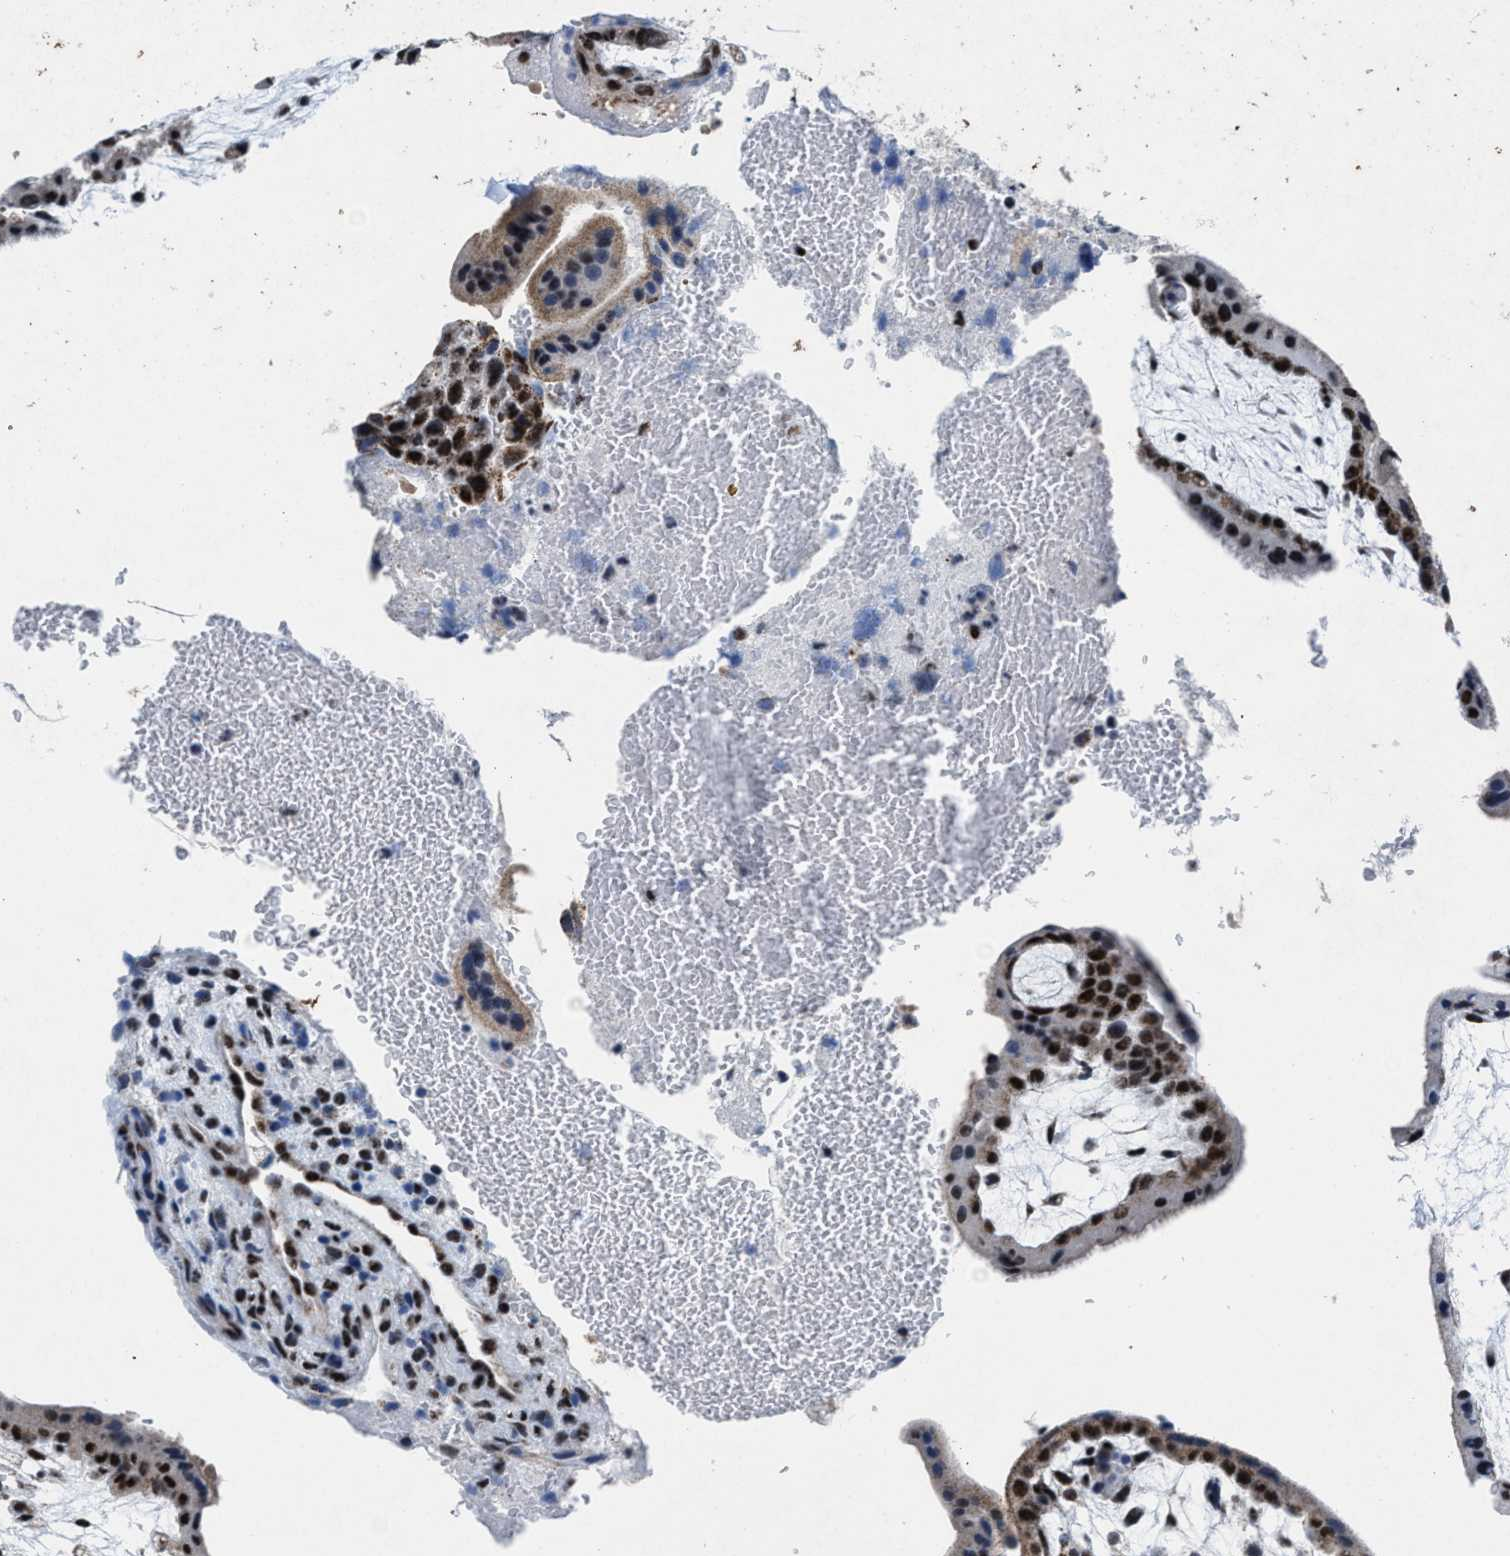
{"staining": {"intensity": "strong", "quantity": "25%-75%", "location": "nuclear"}, "tissue": "placenta", "cell_type": "Trophoblastic cells", "image_type": "normal", "snomed": [{"axis": "morphology", "description": "Normal tissue, NOS"}, {"axis": "topography", "description": "Placenta"}], "caption": "A micrograph of human placenta stained for a protein reveals strong nuclear brown staining in trophoblastic cells.", "gene": "ID3", "patient": {"sex": "female", "age": 35}}